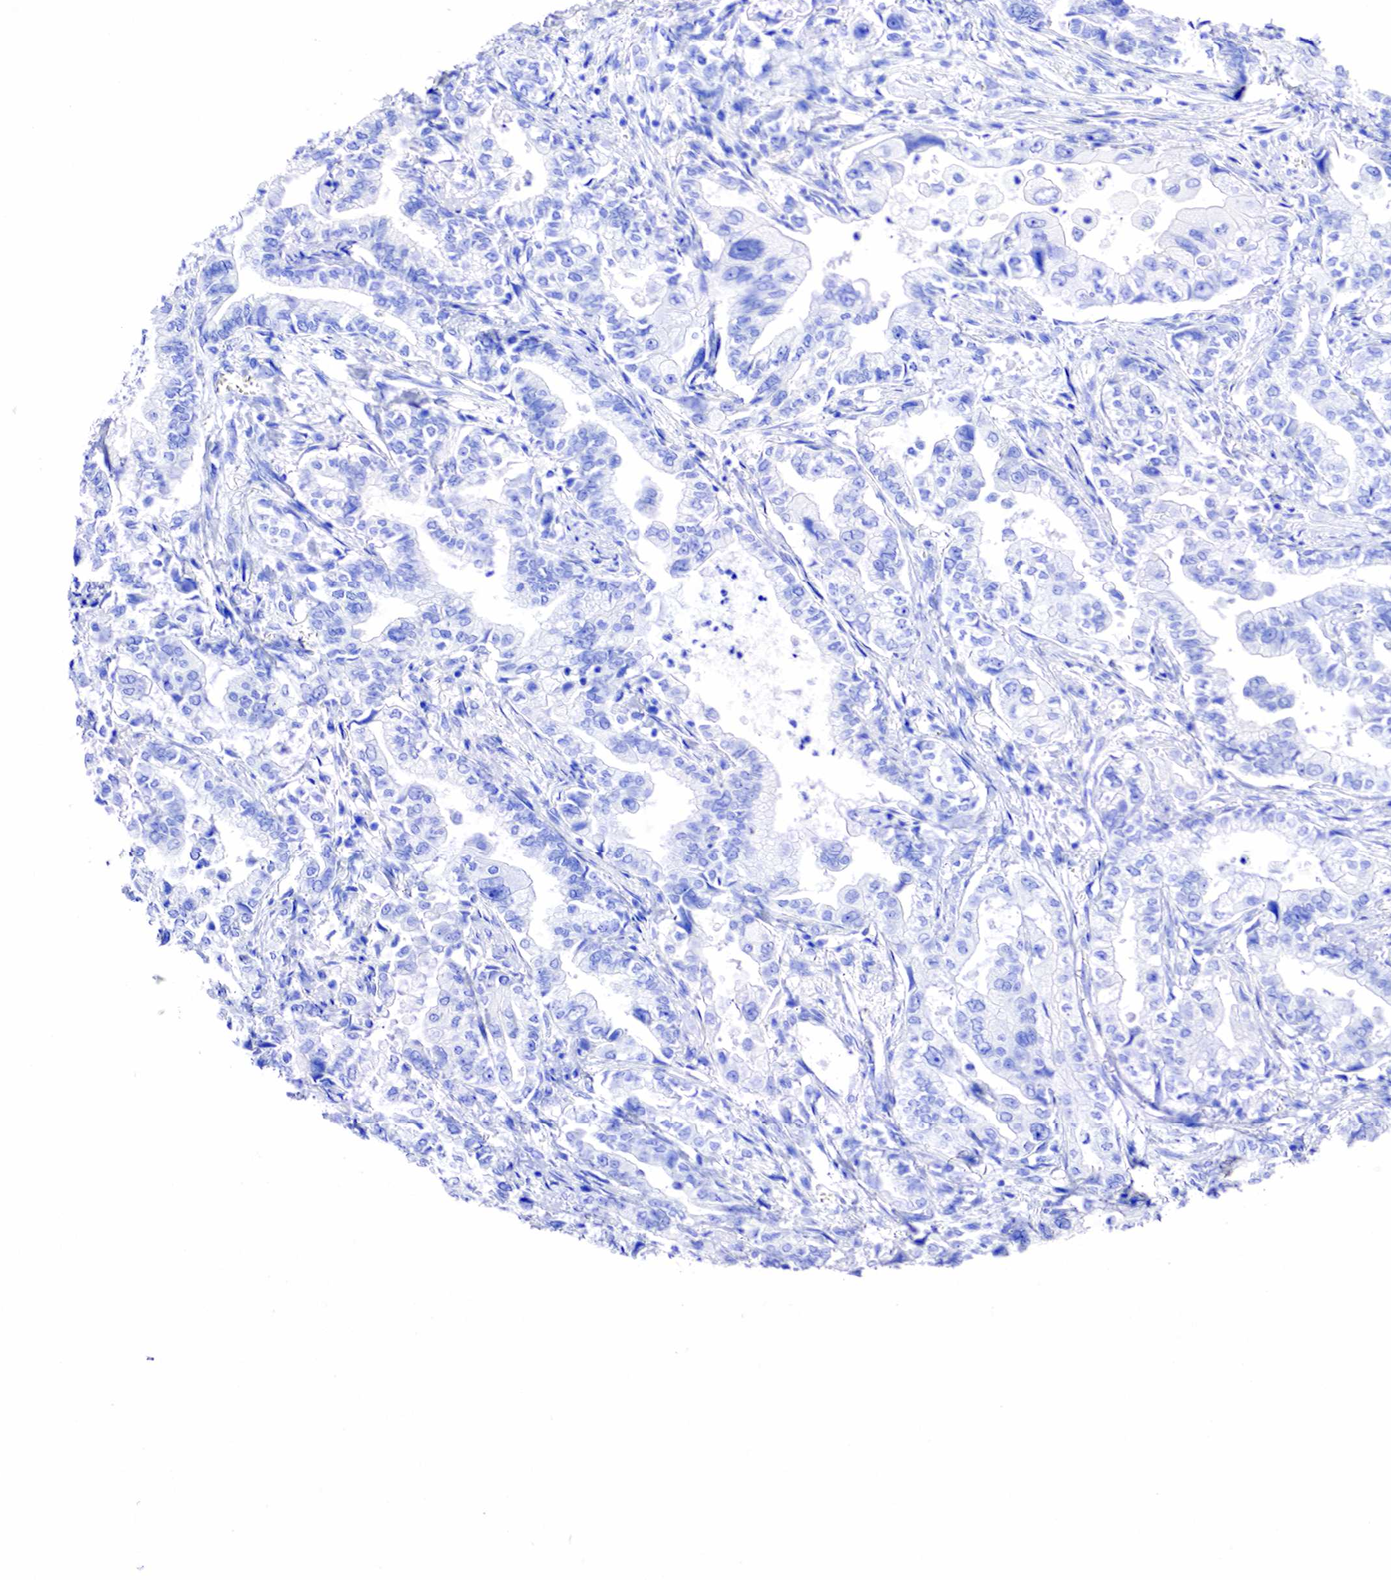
{"staining": {"intensity": "negative", "quantity": "none", "location": "none"}, "tissue": "stomach cancer", "cell_type": "Tumor cells", "image_type": "cancer", "snomed": [{"axis": "morphology", "description": "Adenocarcinoma, NOS"}, {"axis": "topography", "description": "Pancreas"}, {"axis": "topography", "description": "Stomach, upper"}], "caption": "DAB immunohistochemical staining of stomach cancer reveals no significant expression in tumor cells.", "gene": "KLK3", "patient": {"sex": "male", "age": 77}}